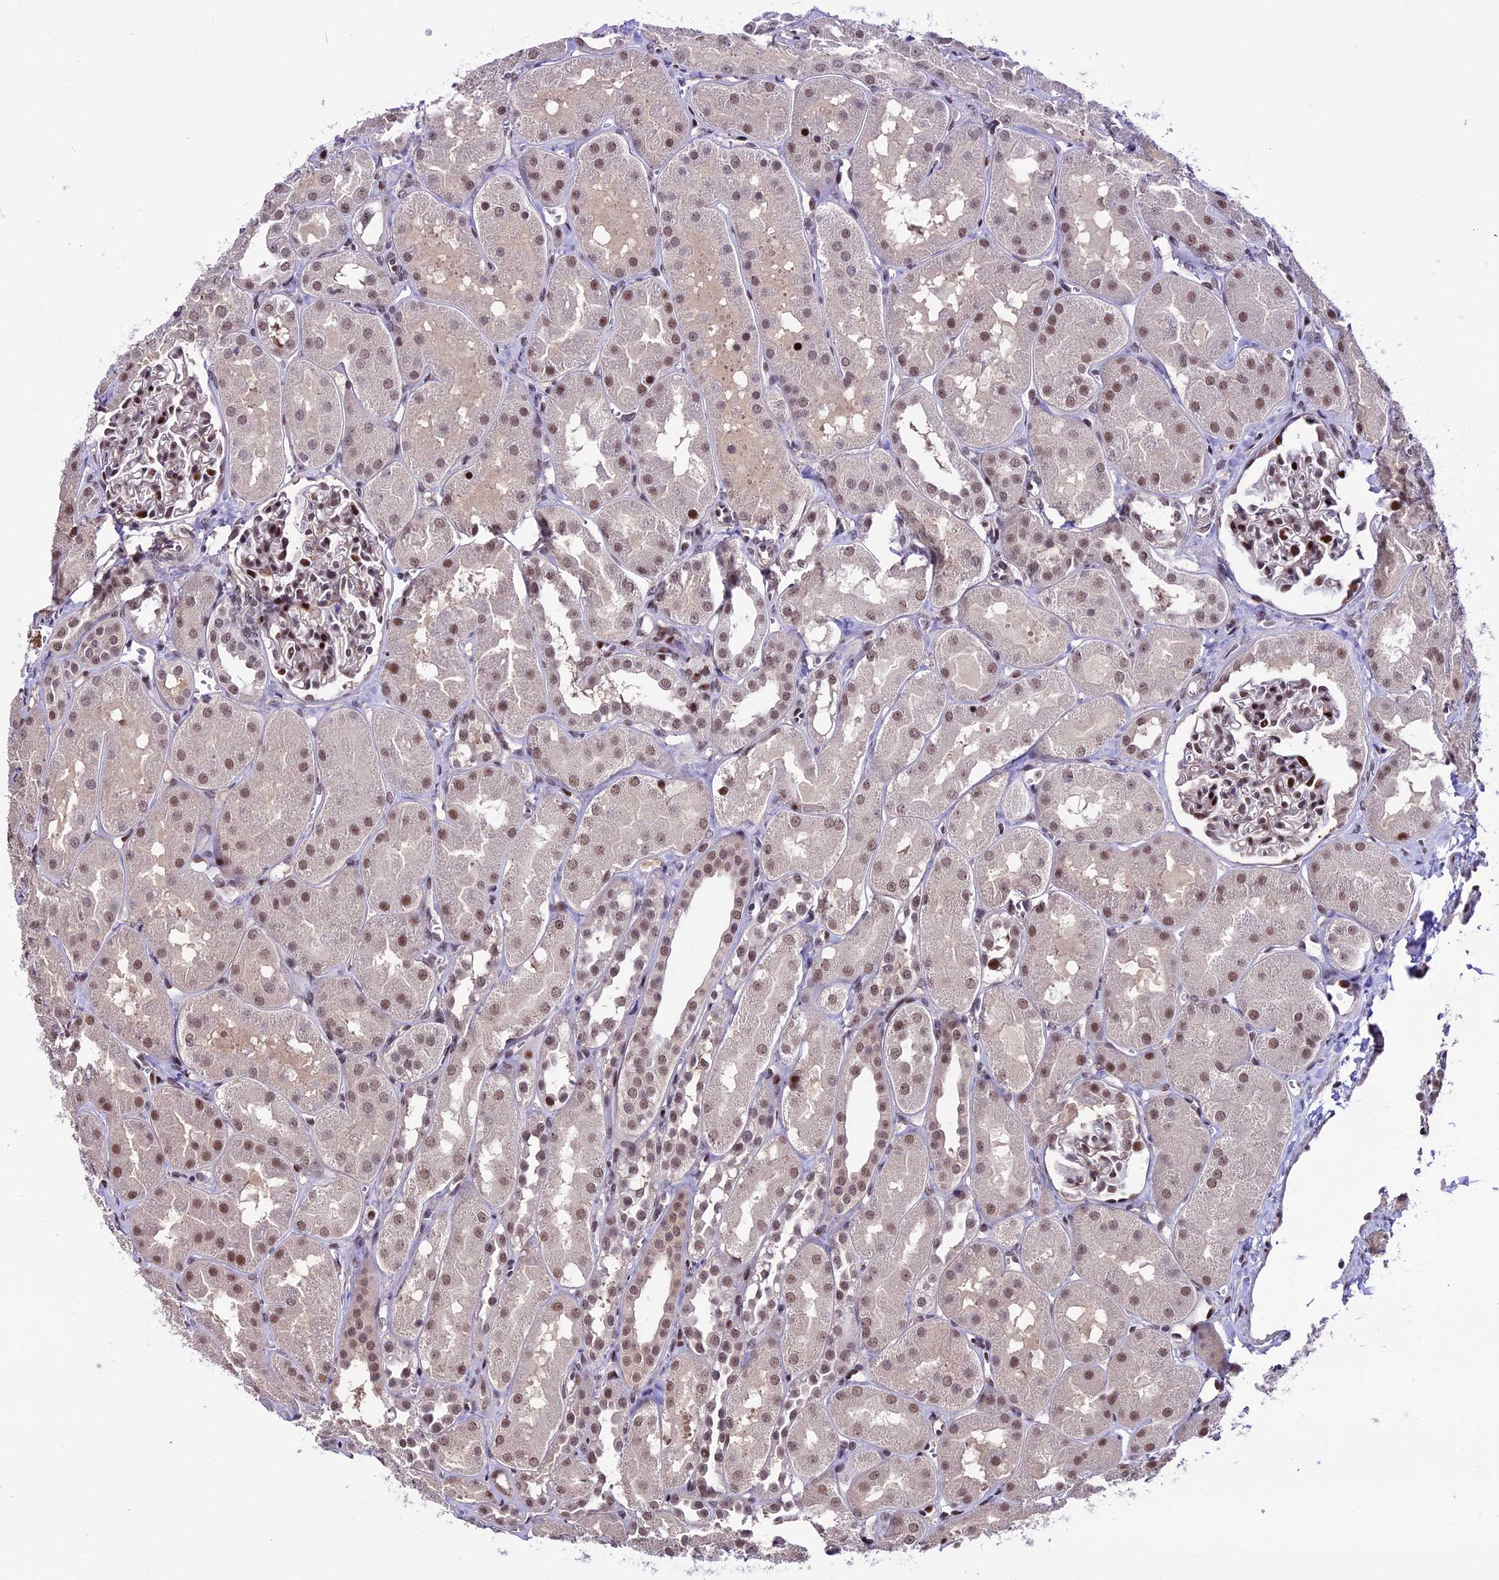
{"staining": {"intensity": "moderate", "quantity": ">75%", "location": "nuclear"}, "tissue": "kidney", "cell_type": "Cells in glomeruli", "image_type": "normal", "snomed": [{"axis": "morphology", "description": "Normal tissue, NOS"}, {"axis": "topography", "description": "Kidney"}, {"axis": "topography", "description": "Urinary bladder"}], "caption": "Protein staining demonstrates moderate nuclear expression in about >75% of cells in glomeruli in unremarkable kidney.", "gene": "TCP11L2", "patient": {"sex": "male", "age": 16}}